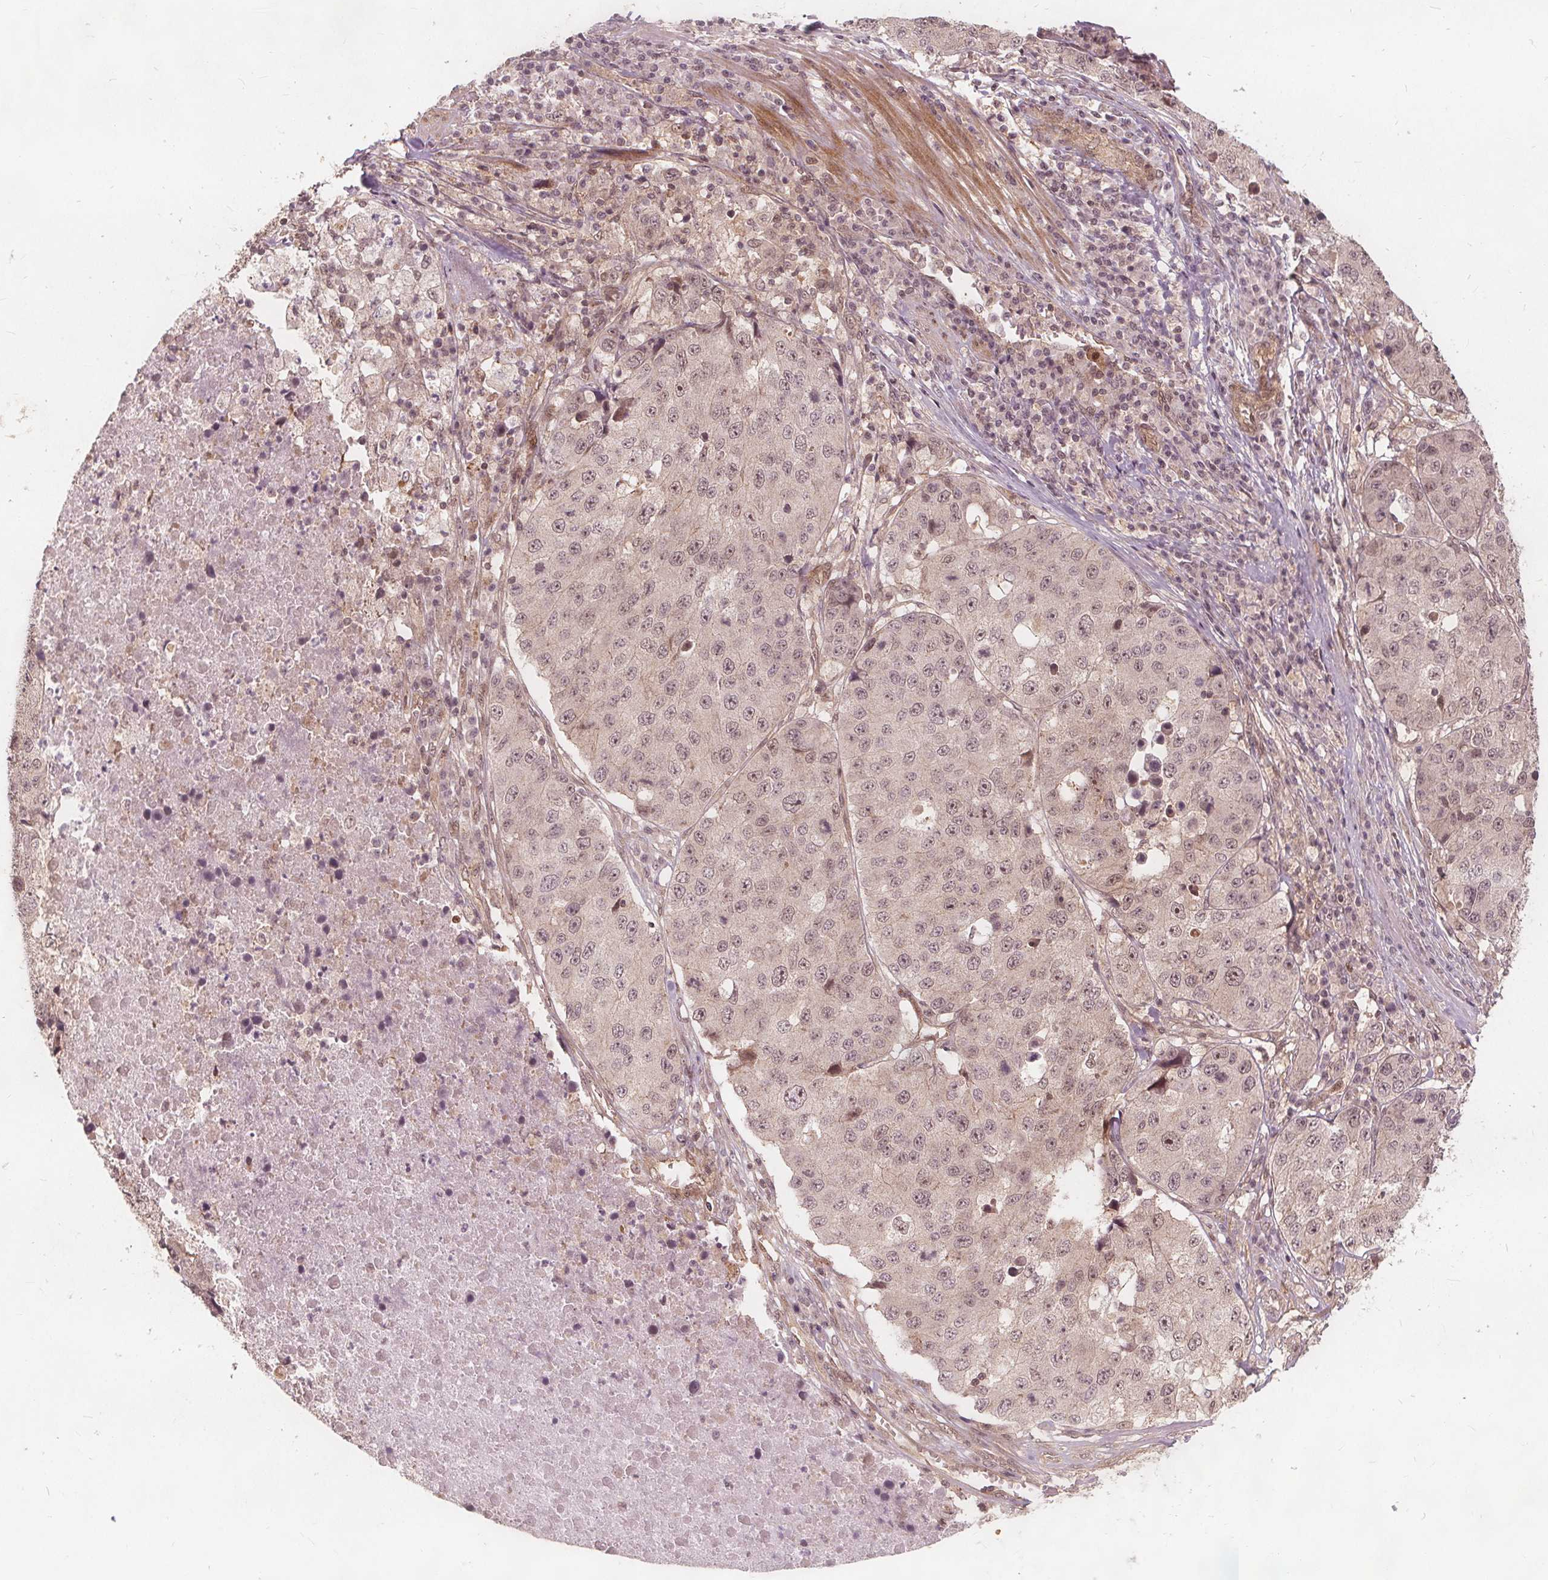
{"staining": {"intensity": "weak", "quantity": "<25%", "location": "nuclear"}, "tissue": "stomach cancer", "cell_type": "Tumor cells", "image_type": "cancer", "snomed": [{"axis": "morphology", "description": "Adenocarcinoma, NOS"}, {"axis": "topography", "description": "Stomach"}], "caption": "The photomicrograph demonstrates no significant staining in tumor cells of adenocarcinoma (stomach).", "gene": "PPP1CB", "patient": {"sex": "male", "age": 71}}